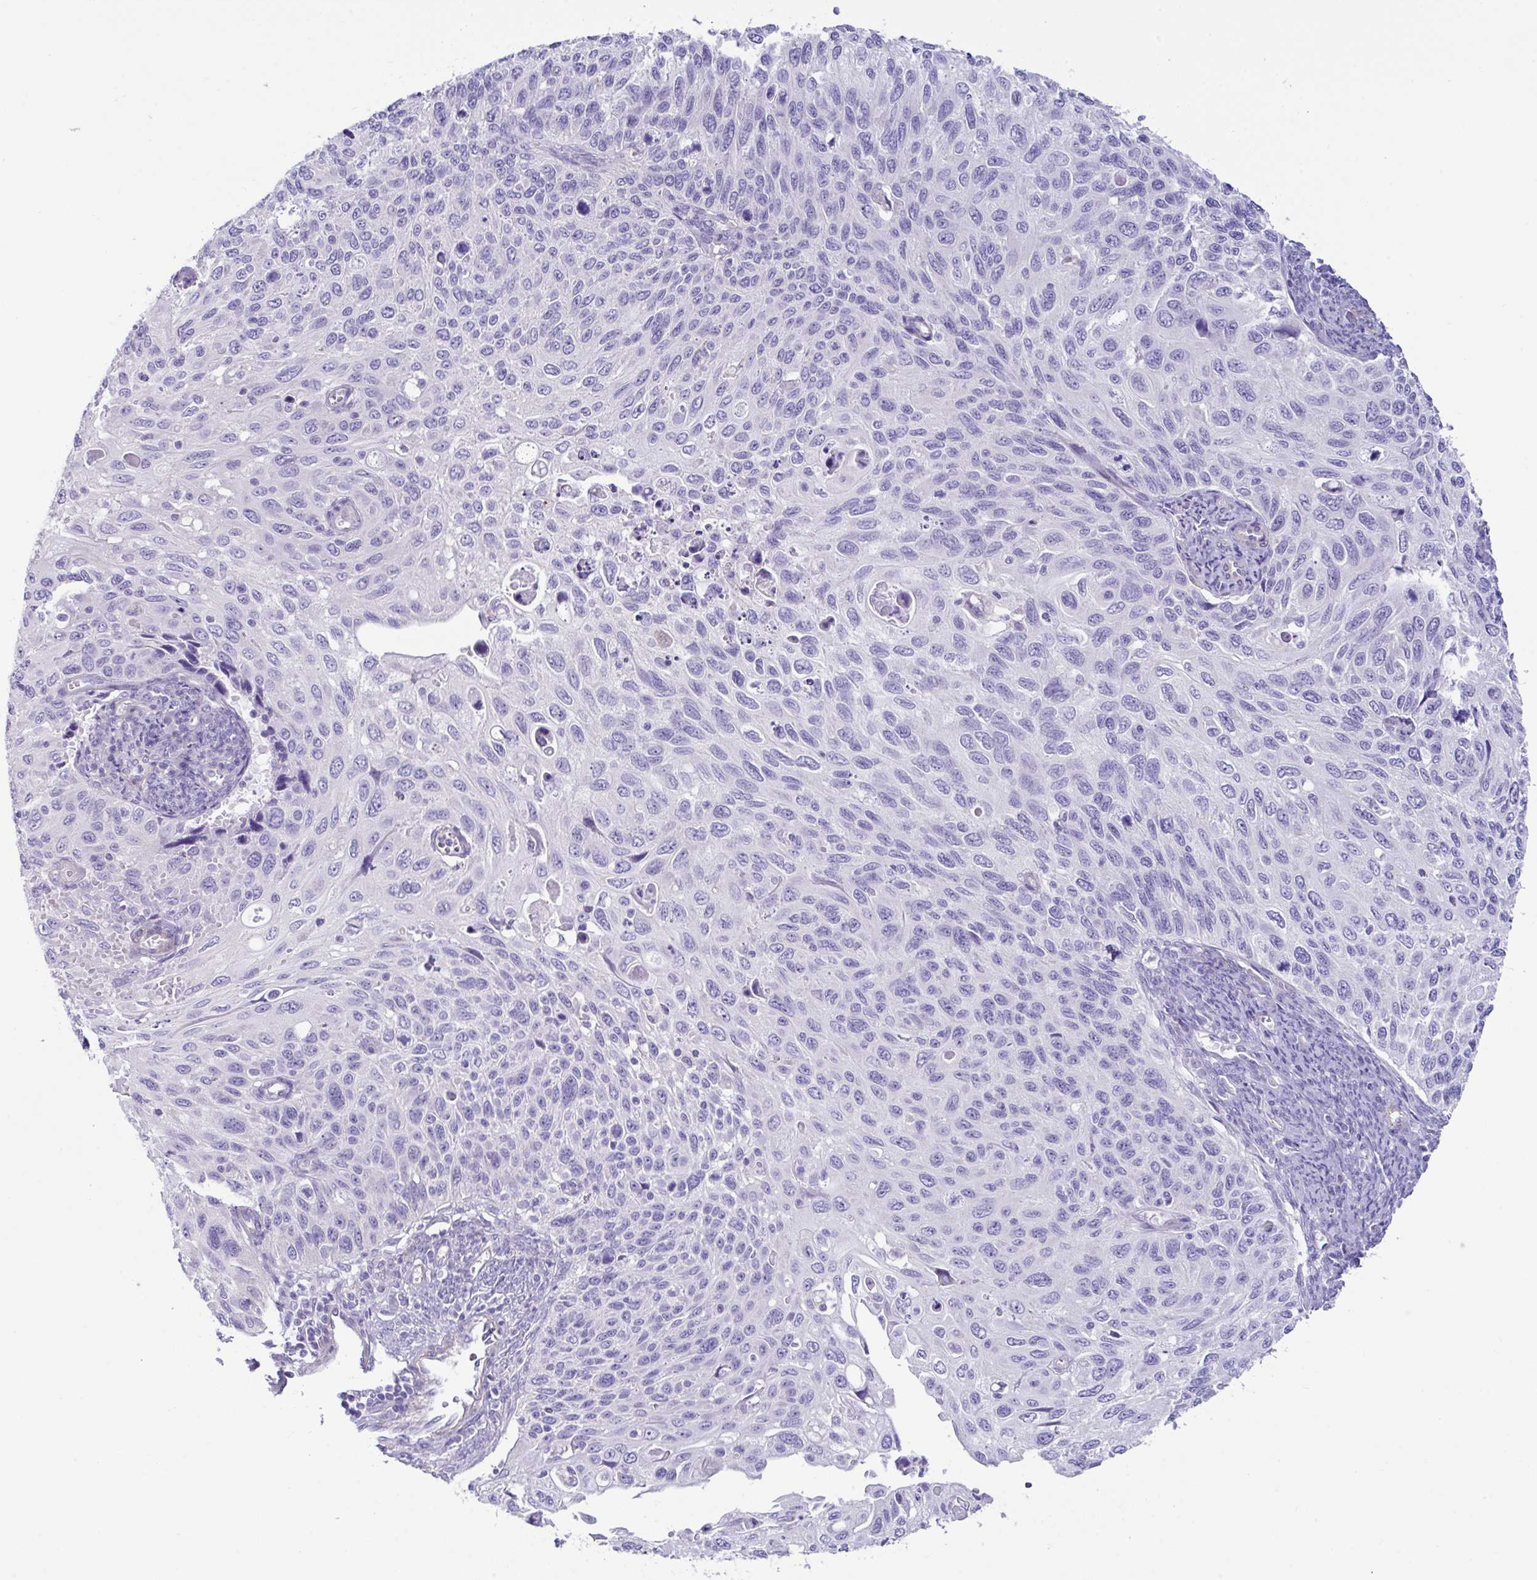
{"staining": {"intensity": "negative", "quantity": "none", "location": "none"}, "tissue": "cervical cancer", "cell_type": "Tumor cells", "image_type": "cancer", "snomed": [{"axis": "morphology", "description": "Squamous cell carcinoma, NOS"}, {"axis": "topography", "description": "Cervix"}], "caption": "Immunohistochemical staining of cervical cancer exhibits no significant positivity in tumor cells. (Stains: DAB IHC with hematoxylin counter stain, Microscopy: brightfield microscopy at high magnification).", "gene": "MED11", "patient": {"sex": "female", "age": 70}}